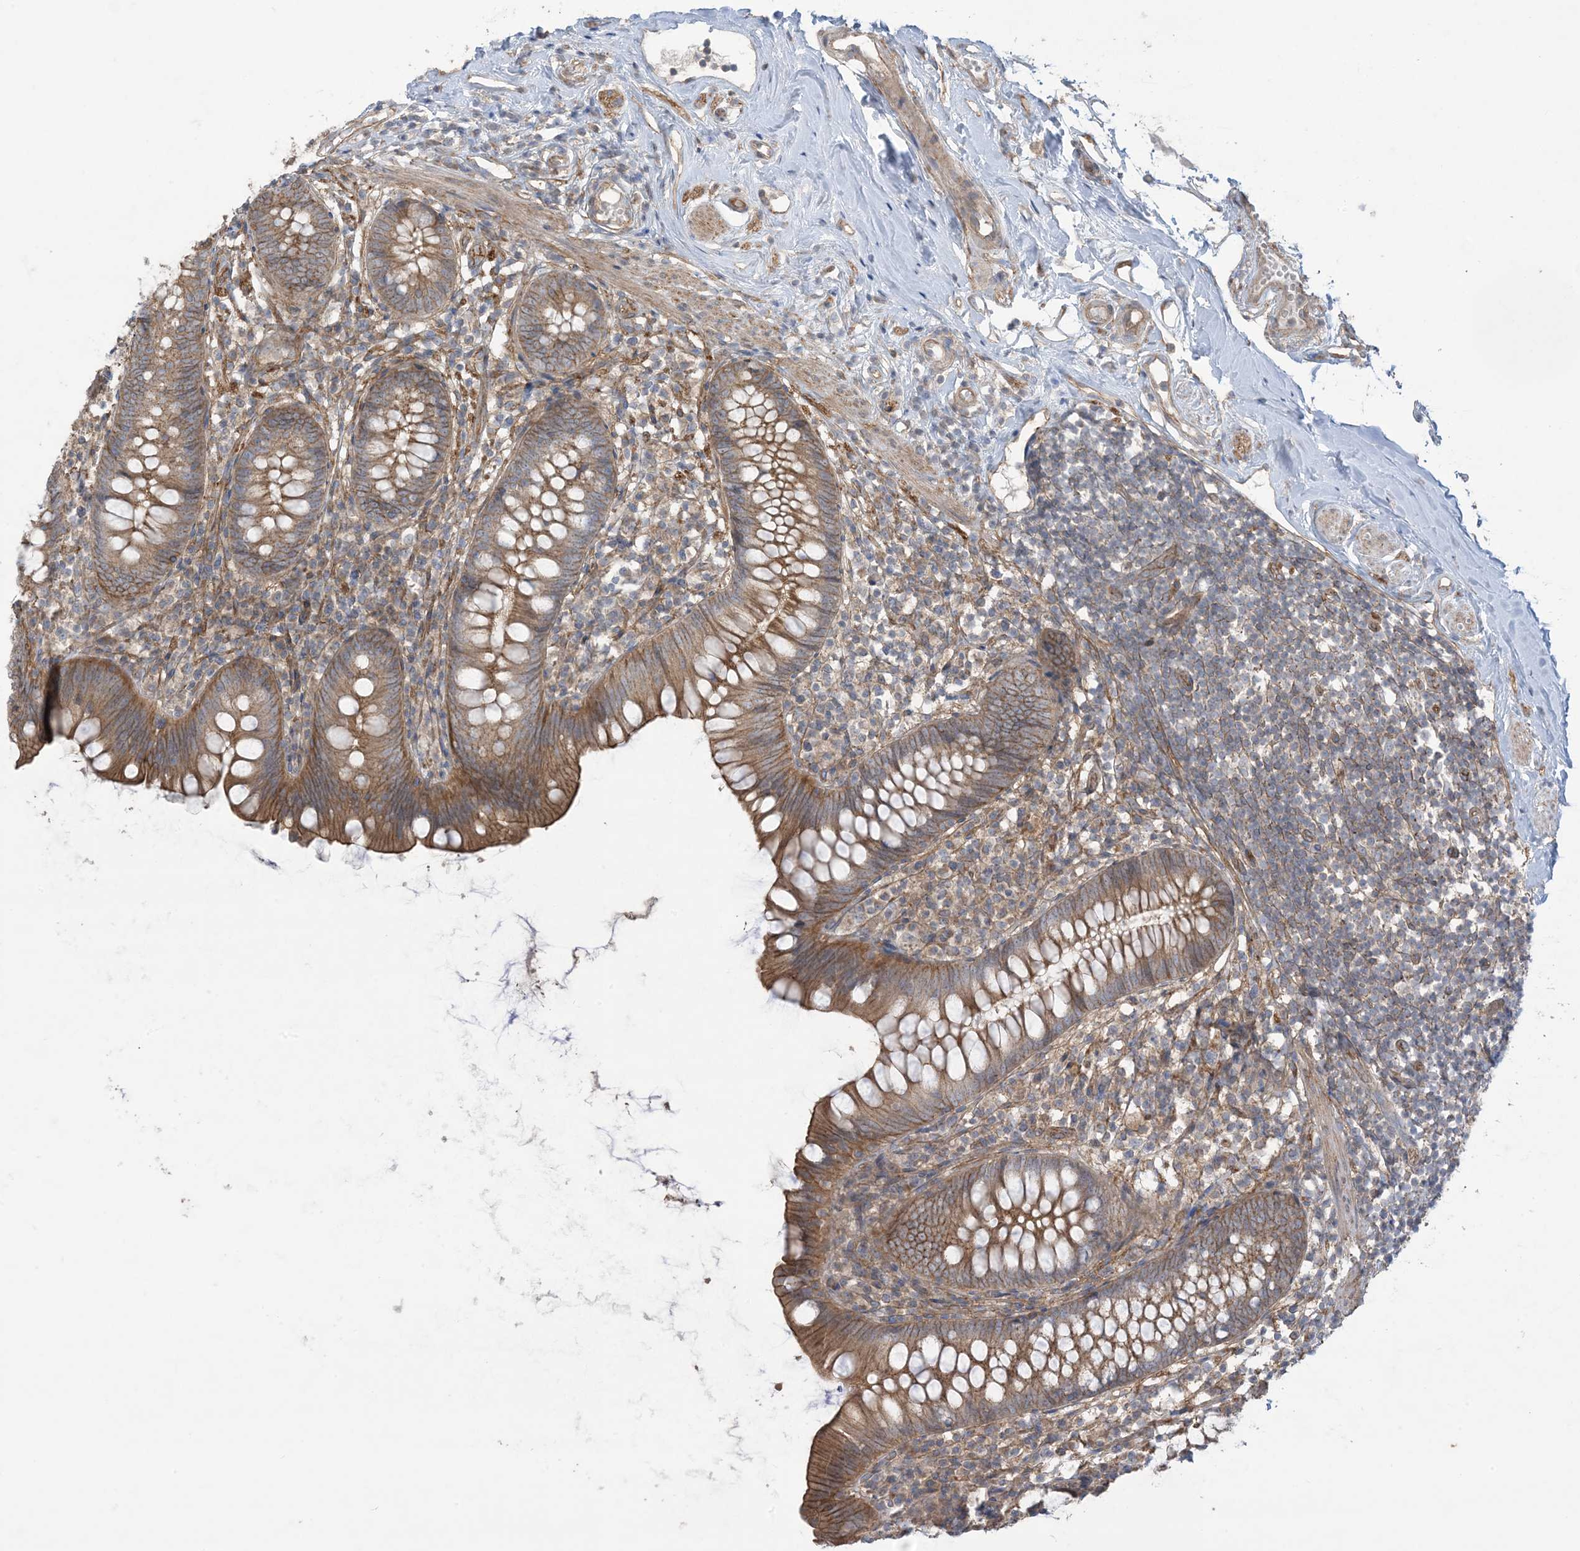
{"staining": {"intensity": "moderate", "quantity": ">75%", "location": "cytoplasmic/membranous"}, "tissue": "appendix", "cell_type": "Glandular cells", "image_type": "normal", "snomed": [{"axis": "morphology", "description": "Normal tissue, NOS"}, {"axis": "topography", "description": "Appendix"}], "caption": "Moderate cytoplasmic/membranous protein staining is appreciated in approximately >75% of glandular cells in appendix.", "gene": "CCNY", "patient": {"sex": "female", "age": 62}}